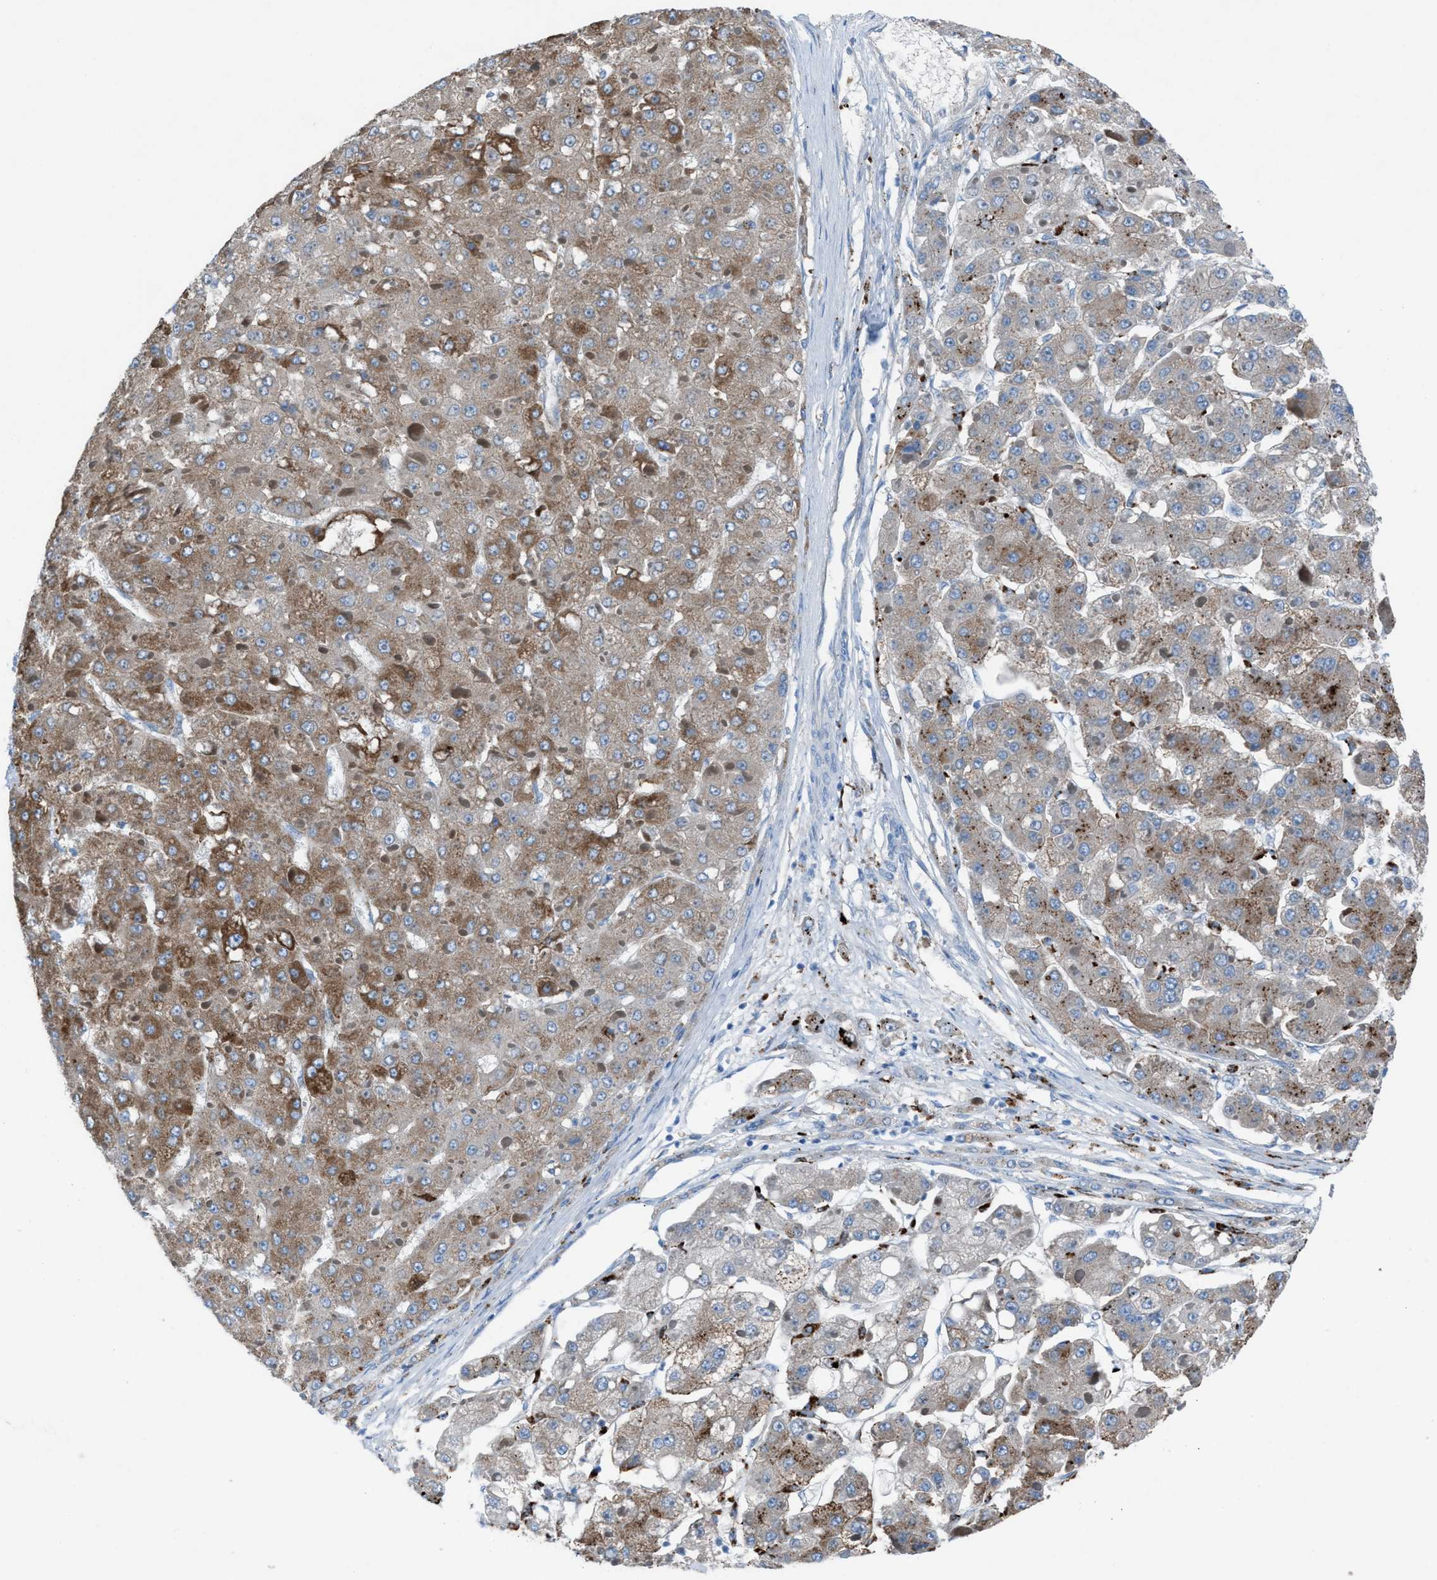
{"staining": {"intensity": "moderate", "quantity": "25%-75%", "location": "cytoplasmic/membranous"}, "tissue": "liver cancer", "cell_type": "Tumor cells", "image_type": "cancer", "snomed": [{"axis": "morphology", "description": "Carcinoma, Hepatocellular, NOS"}, {"axis": "topography", "description": "Liver"}], "caption": "Immunohistochemistry (IHC) (DAB (3,3'-diaminobenzidine)) staining of liver cancer shows moderate cytoplasmic/membranous protein positivity in about 25%-75% of tumor cells. (DAB IHC, brown staining for protein, blue staining for nuclei).", "gene": "CD1B", "patient": {"sex": "female", "age": 73}}